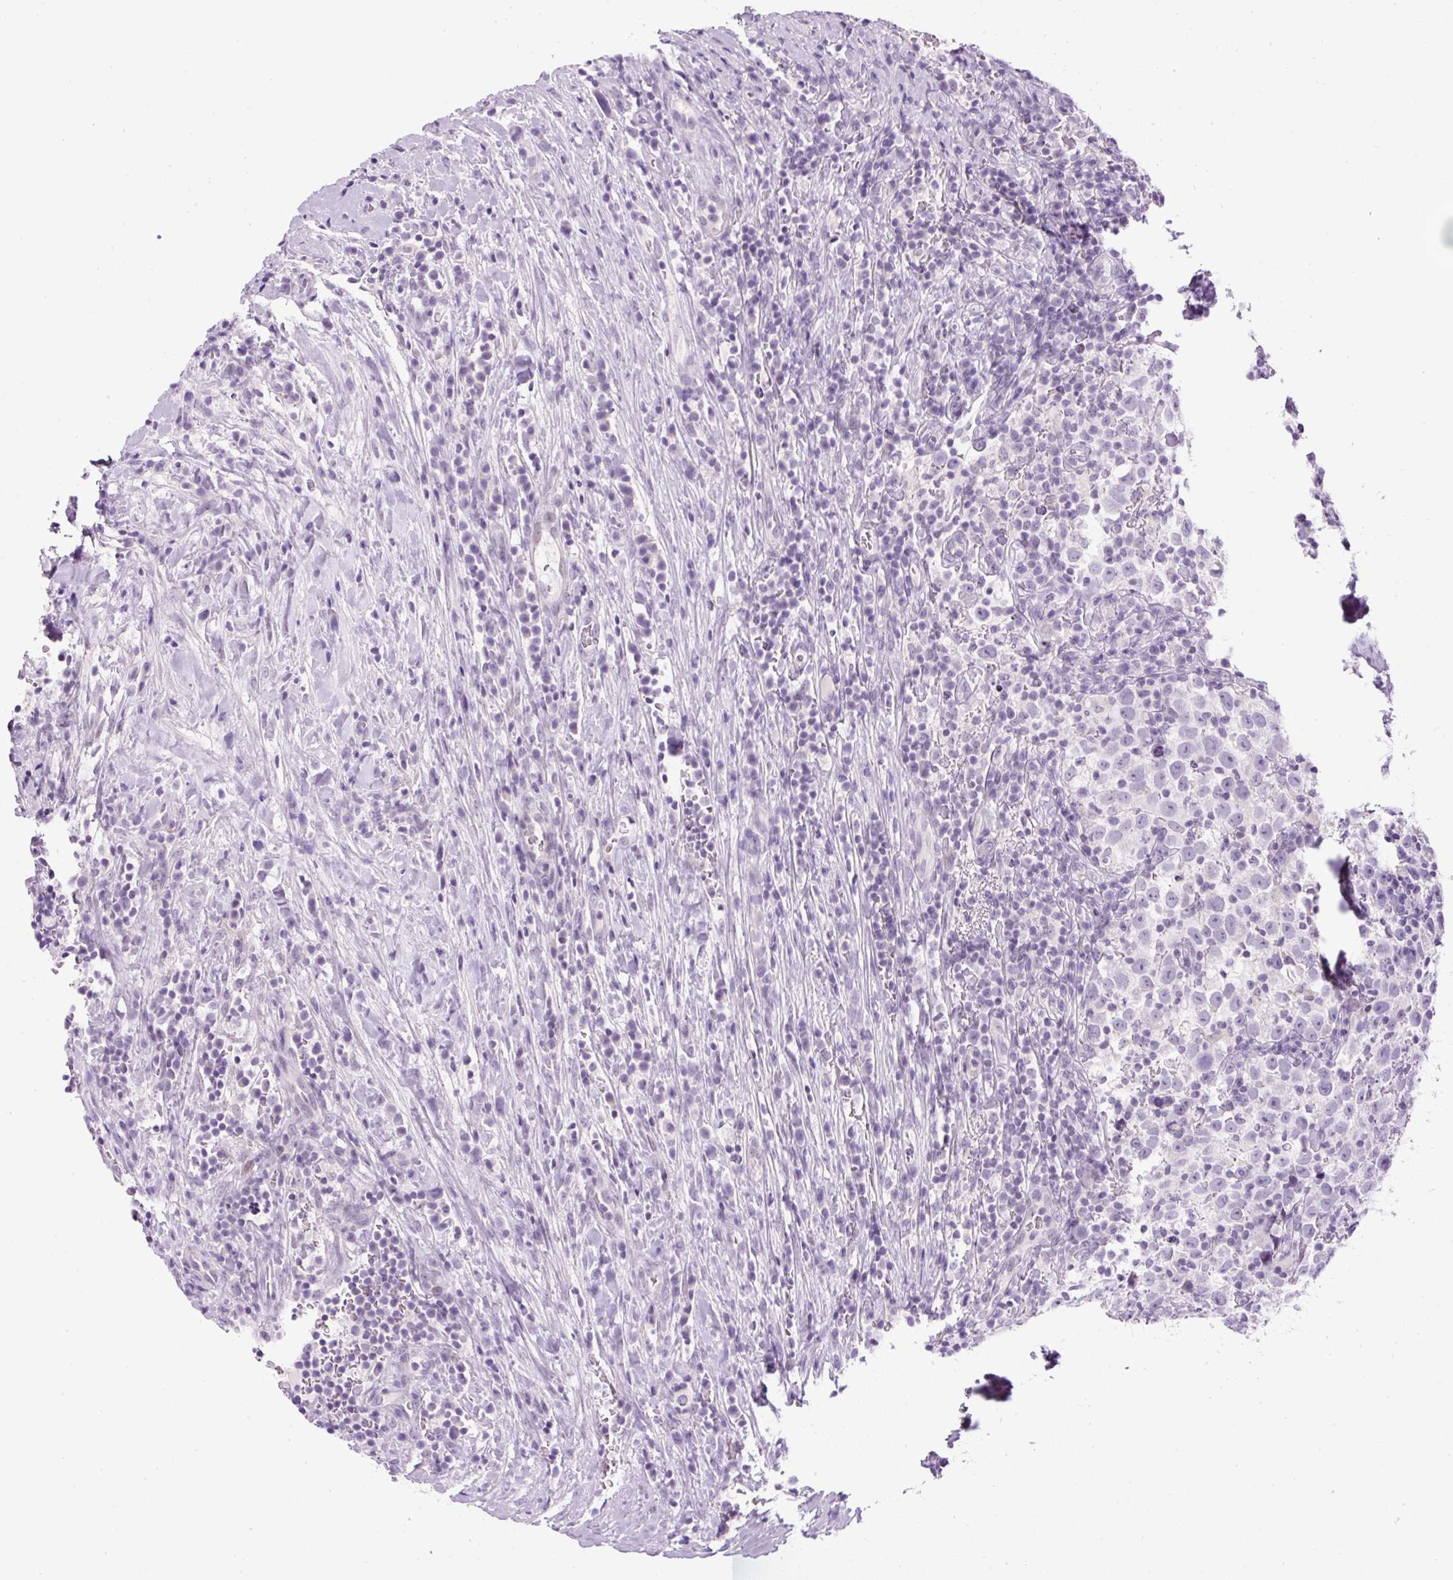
{"staining": {"intensity": "negative", "quantity": "none", "location": "none"}, "tissue": "testis cancer", "cell_type": "Tumor cells", "image_type": "cancer", "snomed": [{"axis": "morphology", "description": "Normal tissue, NOS"}, {"axis": "morphology", "description": "Seminoma, NOS"}, {"axis": "topography", "description": "Testis"}], "caption": "A high-resolution histopathology image shows immunohistochemistry staining of testis cancer, which reveals no significant staining in tumor cells.", "gene": "RHBDD2", "patient": {"sex": "male", "age": 43}}